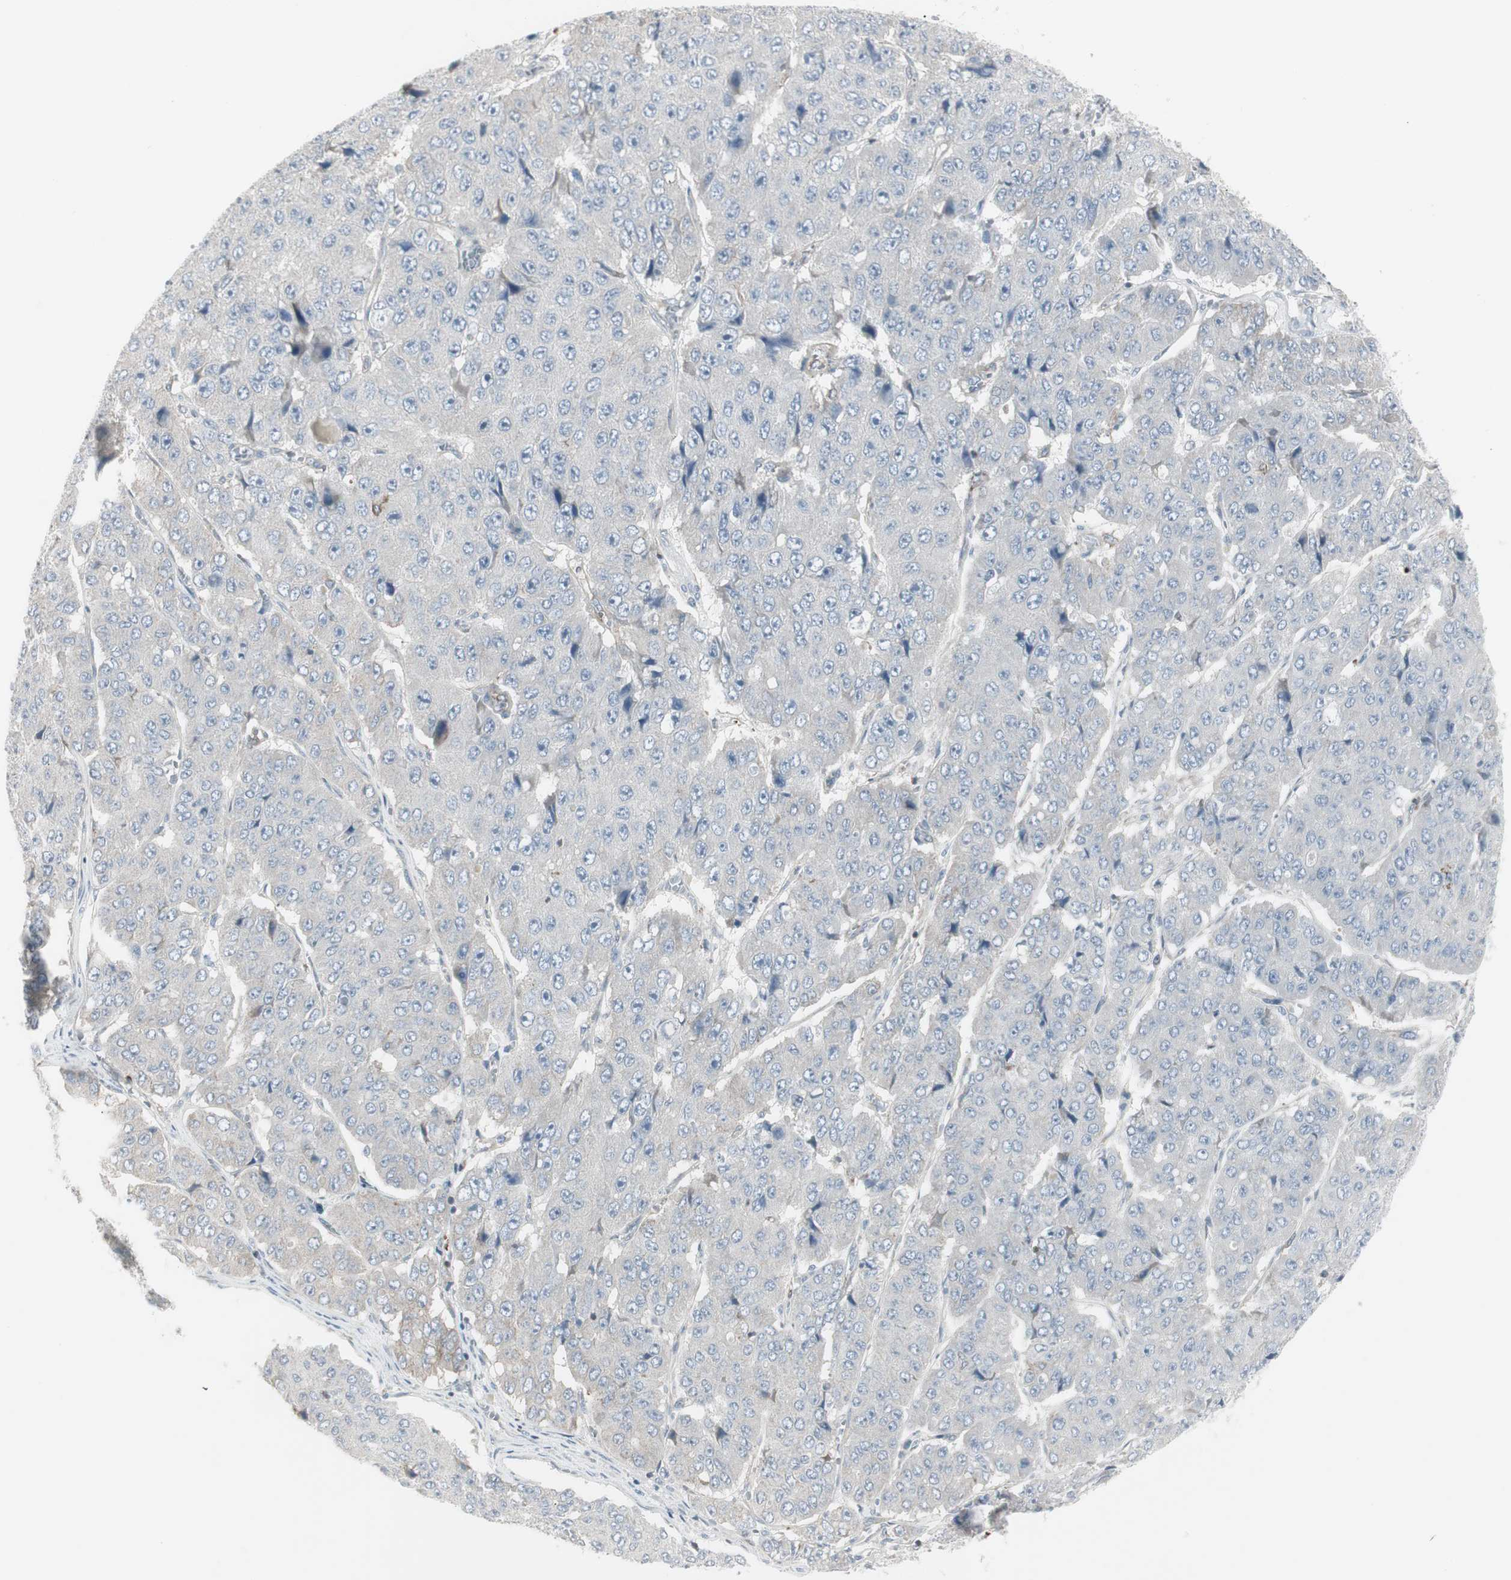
{"staining": {"intensity": "negative", "quantity": "none", "location": "none"}, "tissue": "pancreatic cancer", "cell_type": "Tumor cells", "image_type": "cancer", "snomed": [{"axis": "morphology", "description": "Adenocarcinoma, NOS"}, {"axis": "topography", "description": "Pancreas"}], "caption": "Tumor cells are negative for protein expression in human pancreatic cancer.", "gene": "MAP4K4", "patient": {"sex": "male", "age": 50}}